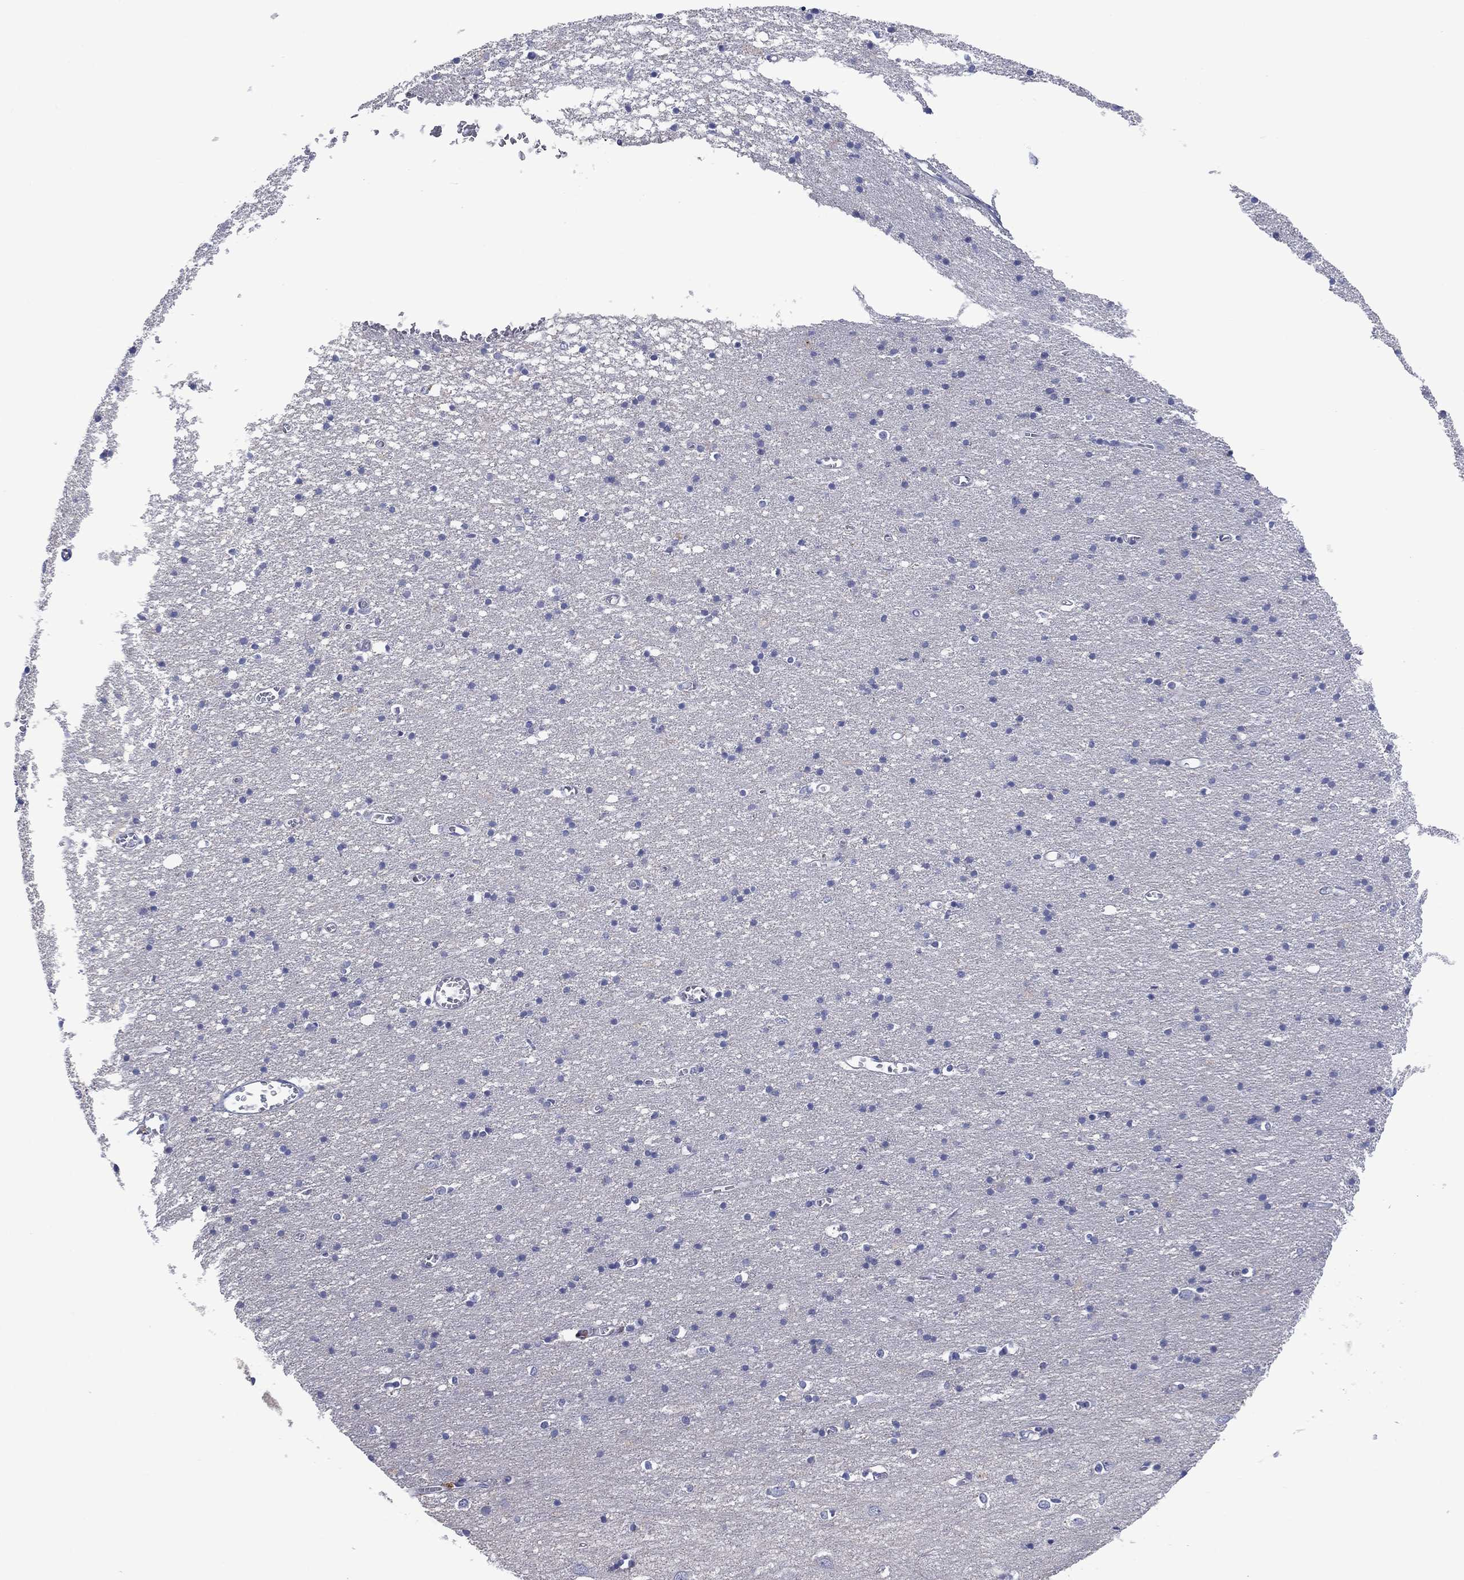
{"staining": {"intensity": "negative", "quantity": "none", "location": "none"}, "tissue": "cerebral cortex", "cell_type": "Endothelial cells", "image_type": "normal", "snomed": [{"axis": "morphology", "description": "Normal tissue, NOS"}, {"axis": "topography", "description": "Cerebral cortex"}], "caption": "Immunohistochemical staining of normal human cerebral cortex exhibits no significant expression in endothelial cells. (DAB IHC visualized using brightfield microscopy, high magnification).", "gene": "FER1L6", "patient": {"sex": "male", "age": 70}}